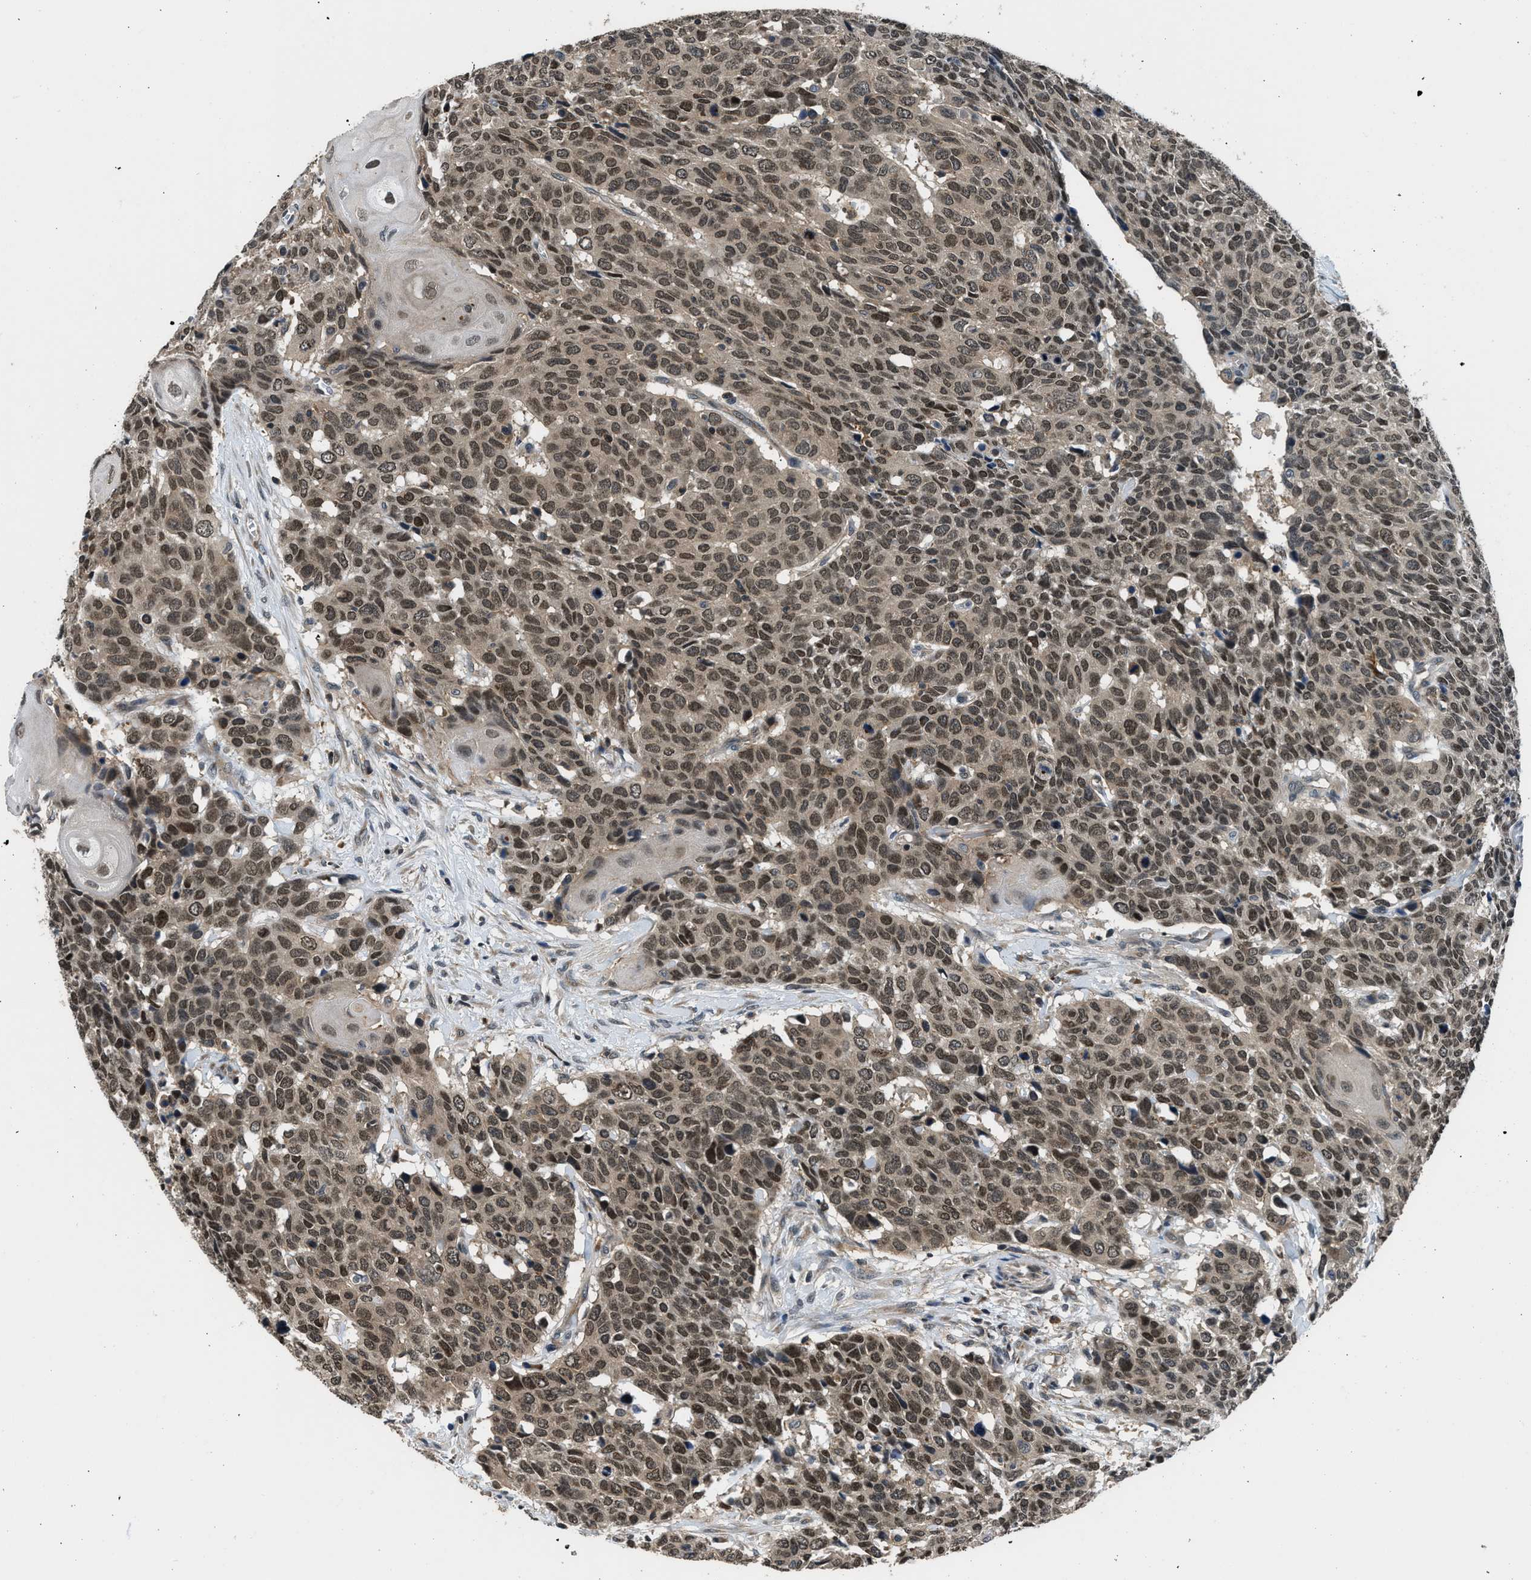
{"staining": {"intensity": "moderate", "quantity": ">75%", "location": "cytoplasmic/membranous,nuclear"}, "tissue": "head and neck cancer", "cell_type": "Tumor cells", "image_type": "cancer", "snomed": [{"axis": "morphology", "description": "Squamous cell carcinoma, NOS"}, {"axis": "topography", "description": "Head-Neck"}], "caption": "Immunohistochemistry (IHC) of head and neck cancer reveals medium levels of moderate cytoplasmic/membranous and nuclear positivity in about >75% of tumor cells. (IHC, brightfield microscopy, high magnification).", "gene": "MTMR1", "patient": {"sex": "male", "age": 66}}